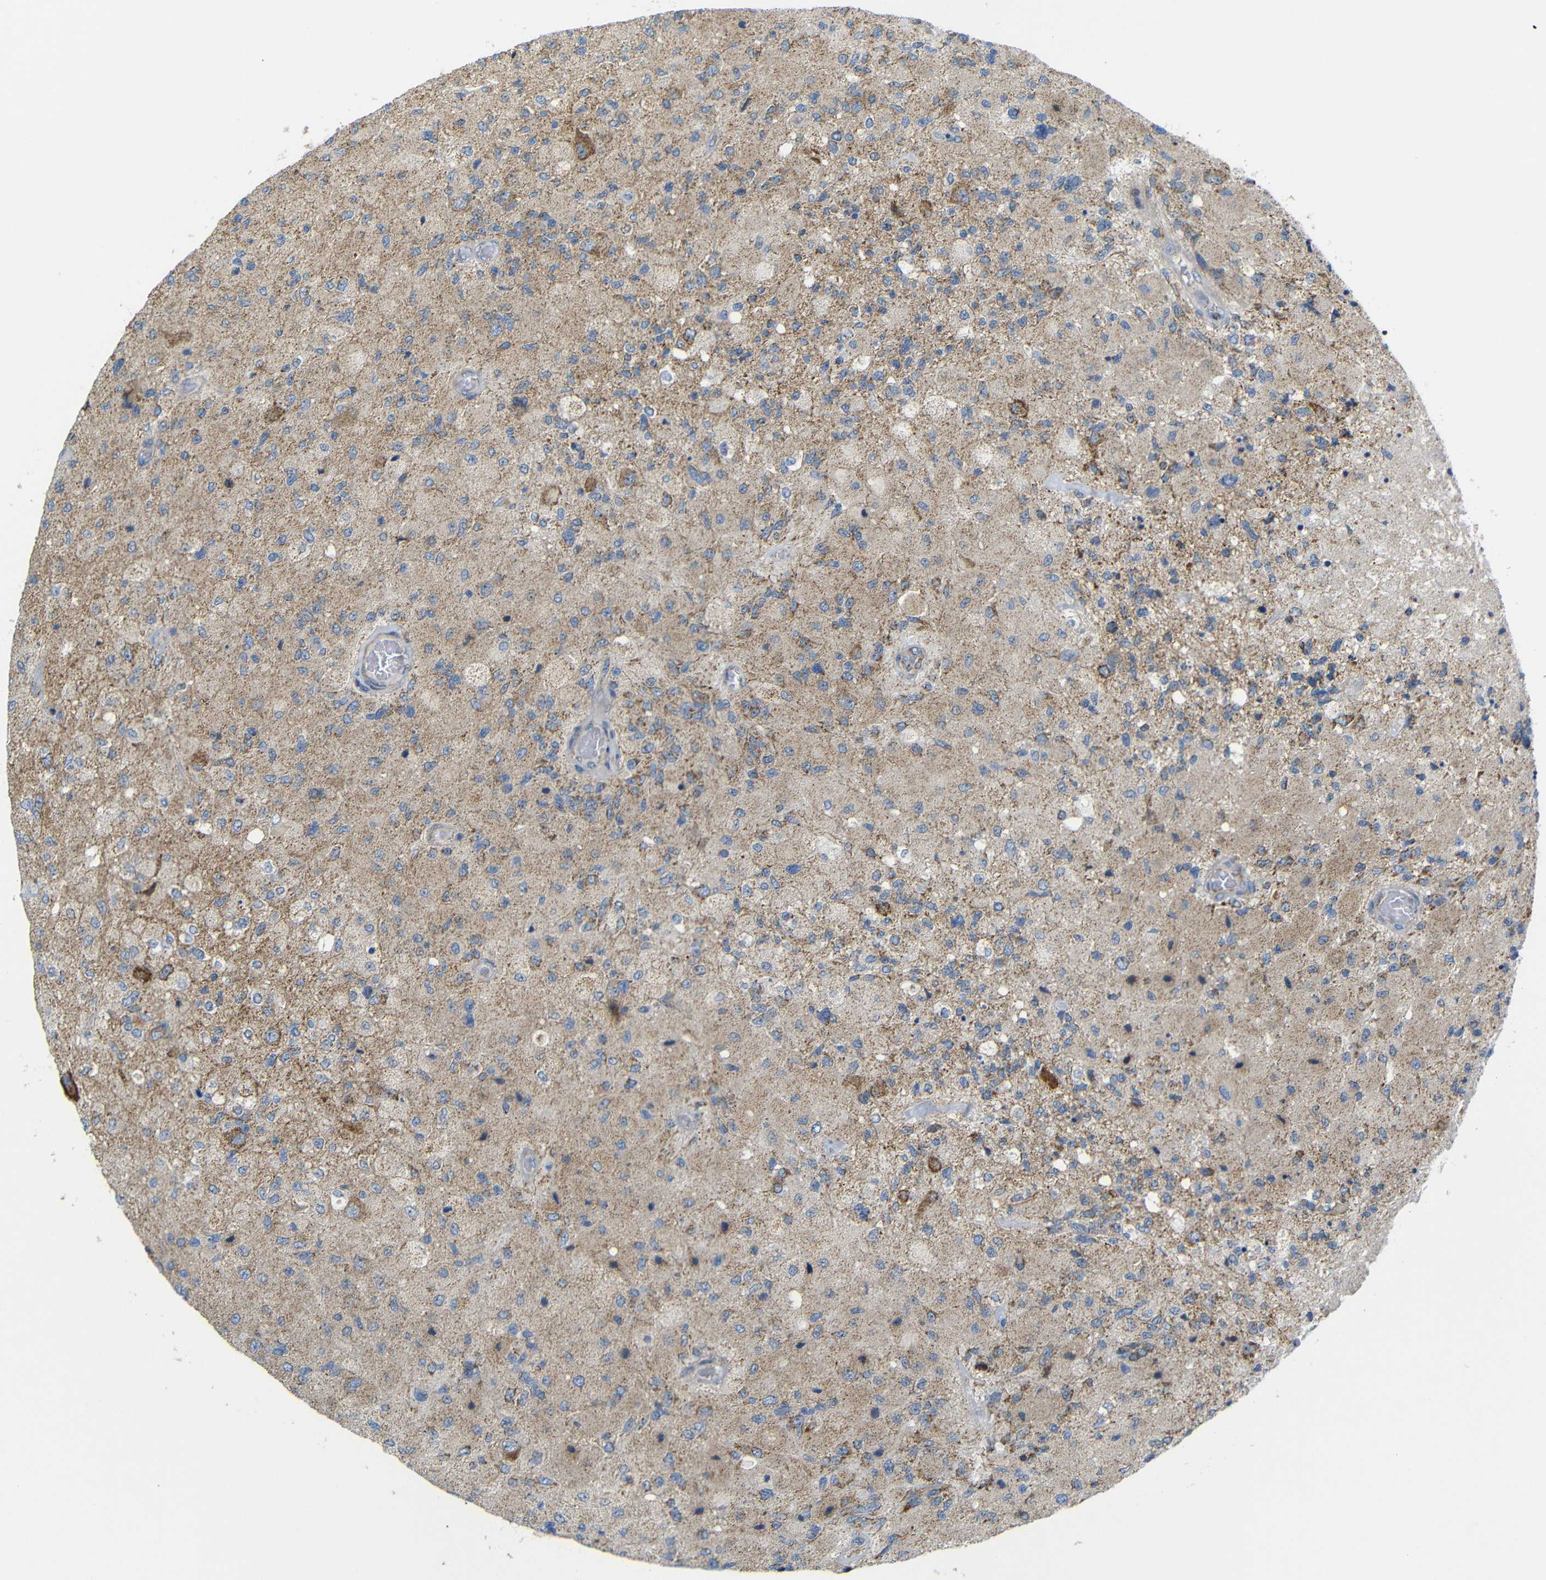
{"staining": {"intensity": "moderate", "quantity": "<25%", "location": "cytoplasmic/membranous"}, "tissue": "glioma", "cell_type": "Tumor cells", "image_type": "cancer", "snomed": [{"axis": "morphology", "description": "Normal tissue, NOS"}, {"axis": "morphology", "description": "Glioma, malignant, High grade"}, {"axis": "topography", "description": "Cerebral cortex"}], "caption": "This micrograph exhibits immunohistochemistry (IHC) staining of glioma, with low moderate cytoplasmic/membranous expression in about <25% of tumor cells.", "gene": "FAM171B", "patient": {"sex": "male", "age": 77}}